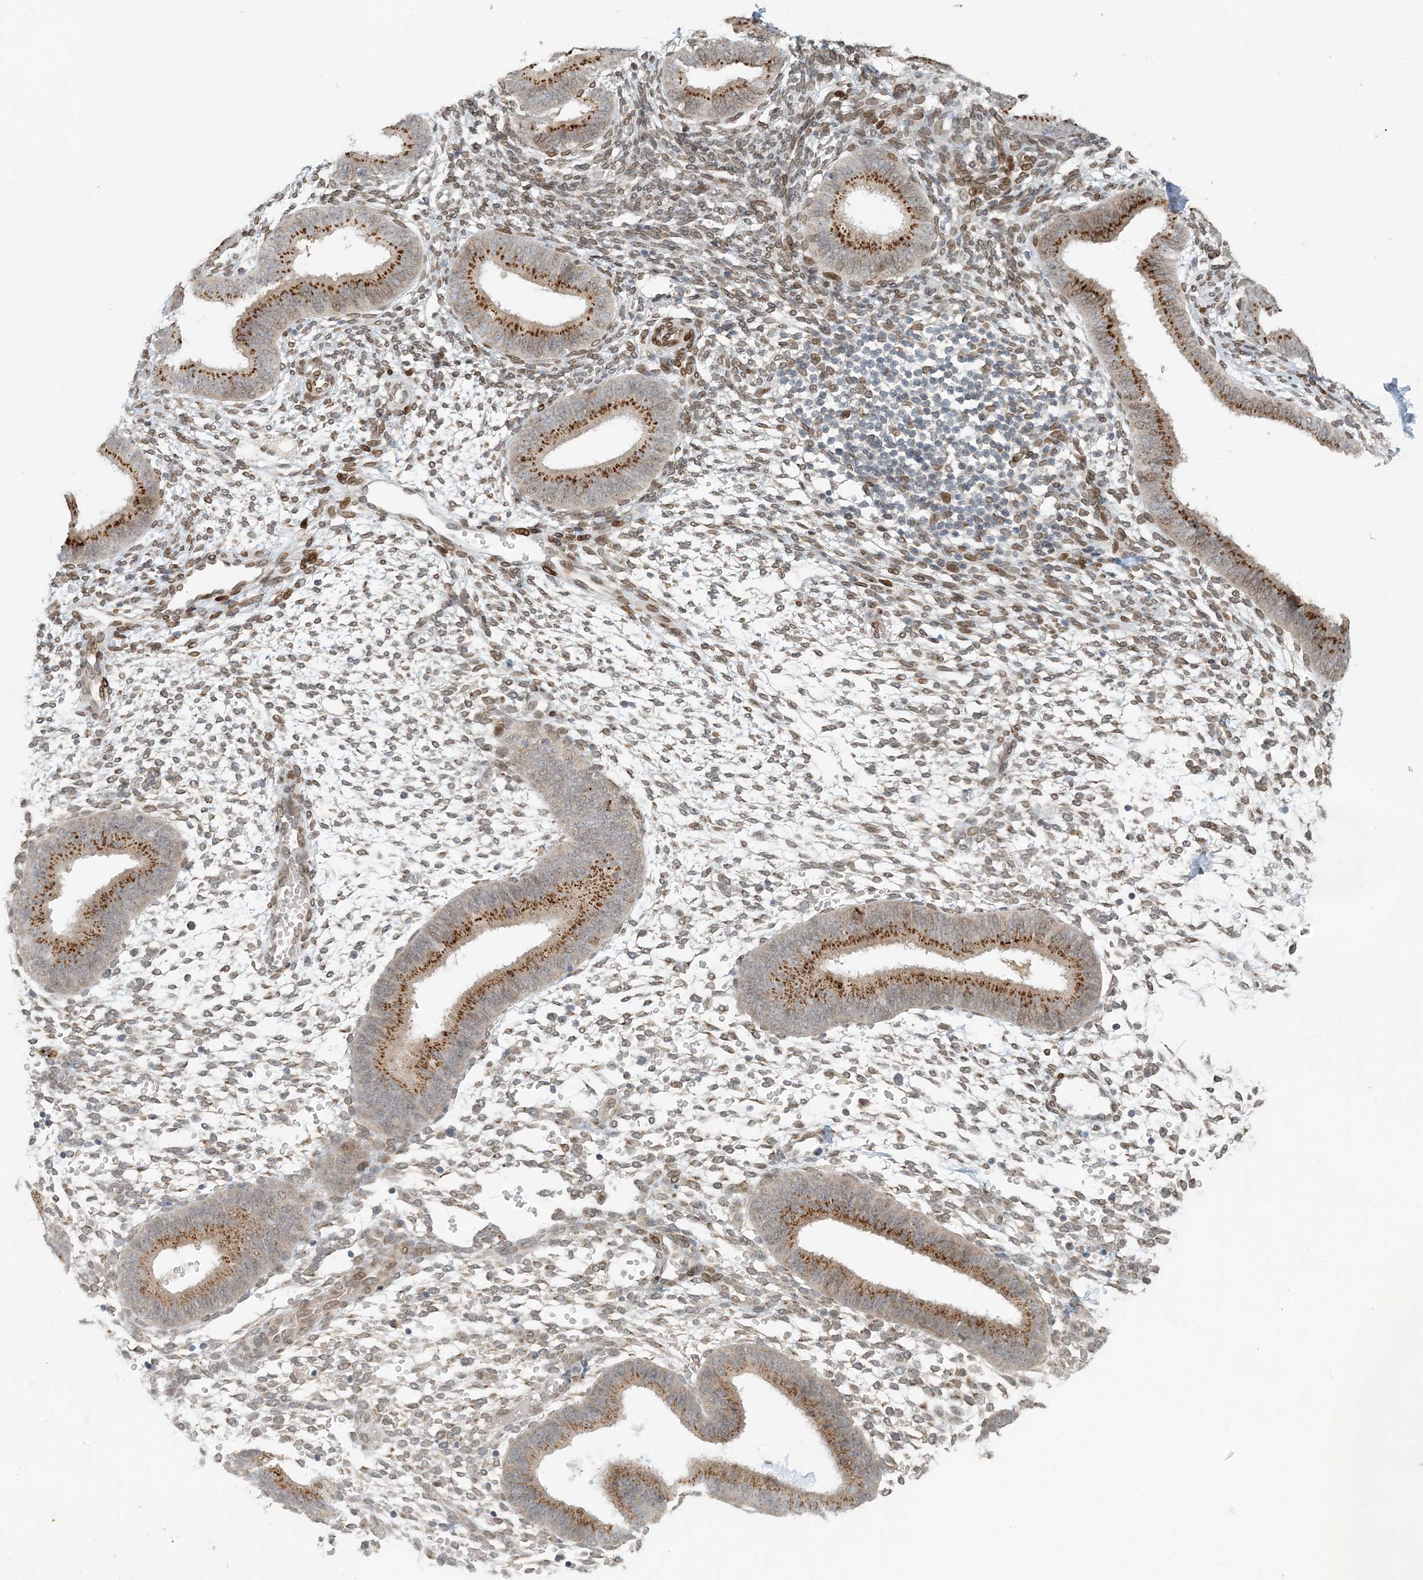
{"staining": {"intensity": "negative", "quantity": "none", "location": "none"}, "tissue": "endometrium", "cell_type": "Cells in endometrial stroma", "image_type": "normal", "snomed": [{"axis": "morphology", "description": "Normal tissue, NOS"}, {"axis": "topography", "description": "Uterus"}, {"axis": "topography", "description": "Endometrium"}], "caption": "A high-resolution image shows IHC staining of unremarkable endometrium, which reveals no significant positivity in cells in endometrial stroma. (Immunohistochemistry, brightfield microscopy, high magnification).", "gene": "SLC35A2", "patient": {"sex": "female", "age": 48}}